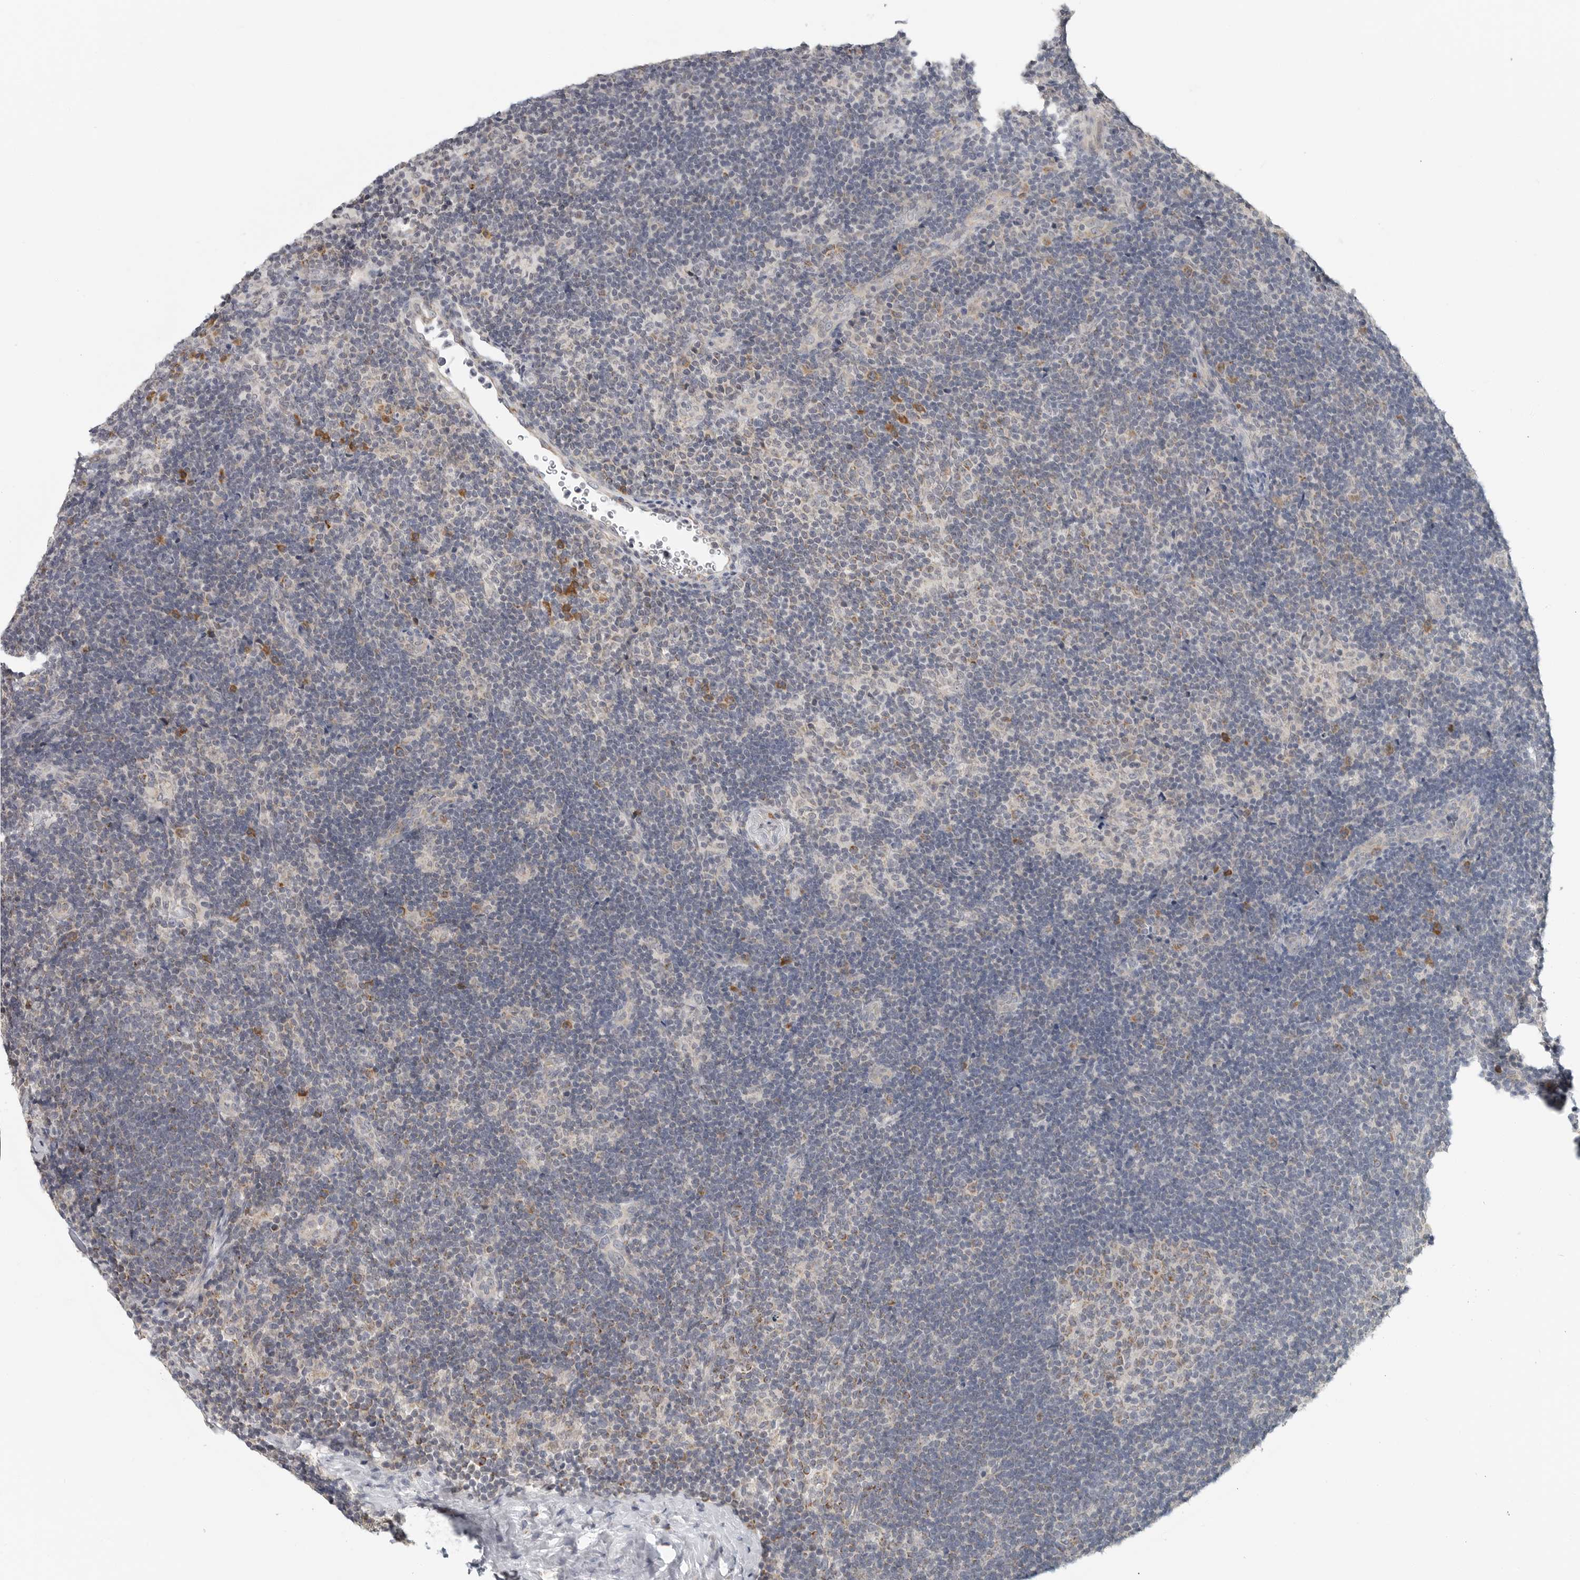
{"staining": {"intensity": "moderate", "quantity": "<25%", "location": "cytoplasmic/membranous"}, "tissue": "lymph node", "cell_type": "Germinal center cells", "image_type": "normal", "snomed": [{"axis": "morphology", "description": "Normal tissue, NOS"}, {"axis": "topography", "description": "Lymph node"}], "caption": "Unremarkable lymph node displays moderate cytoplasmic/membranous staining in approximately <25% of germinal center cells (DAB (3,3'-diaminobenzidine) = brown stain, brightfield microscopy at high magnification)..", "gene": "IL12RB2", "patient": {"sex": "female", "age": 22}}